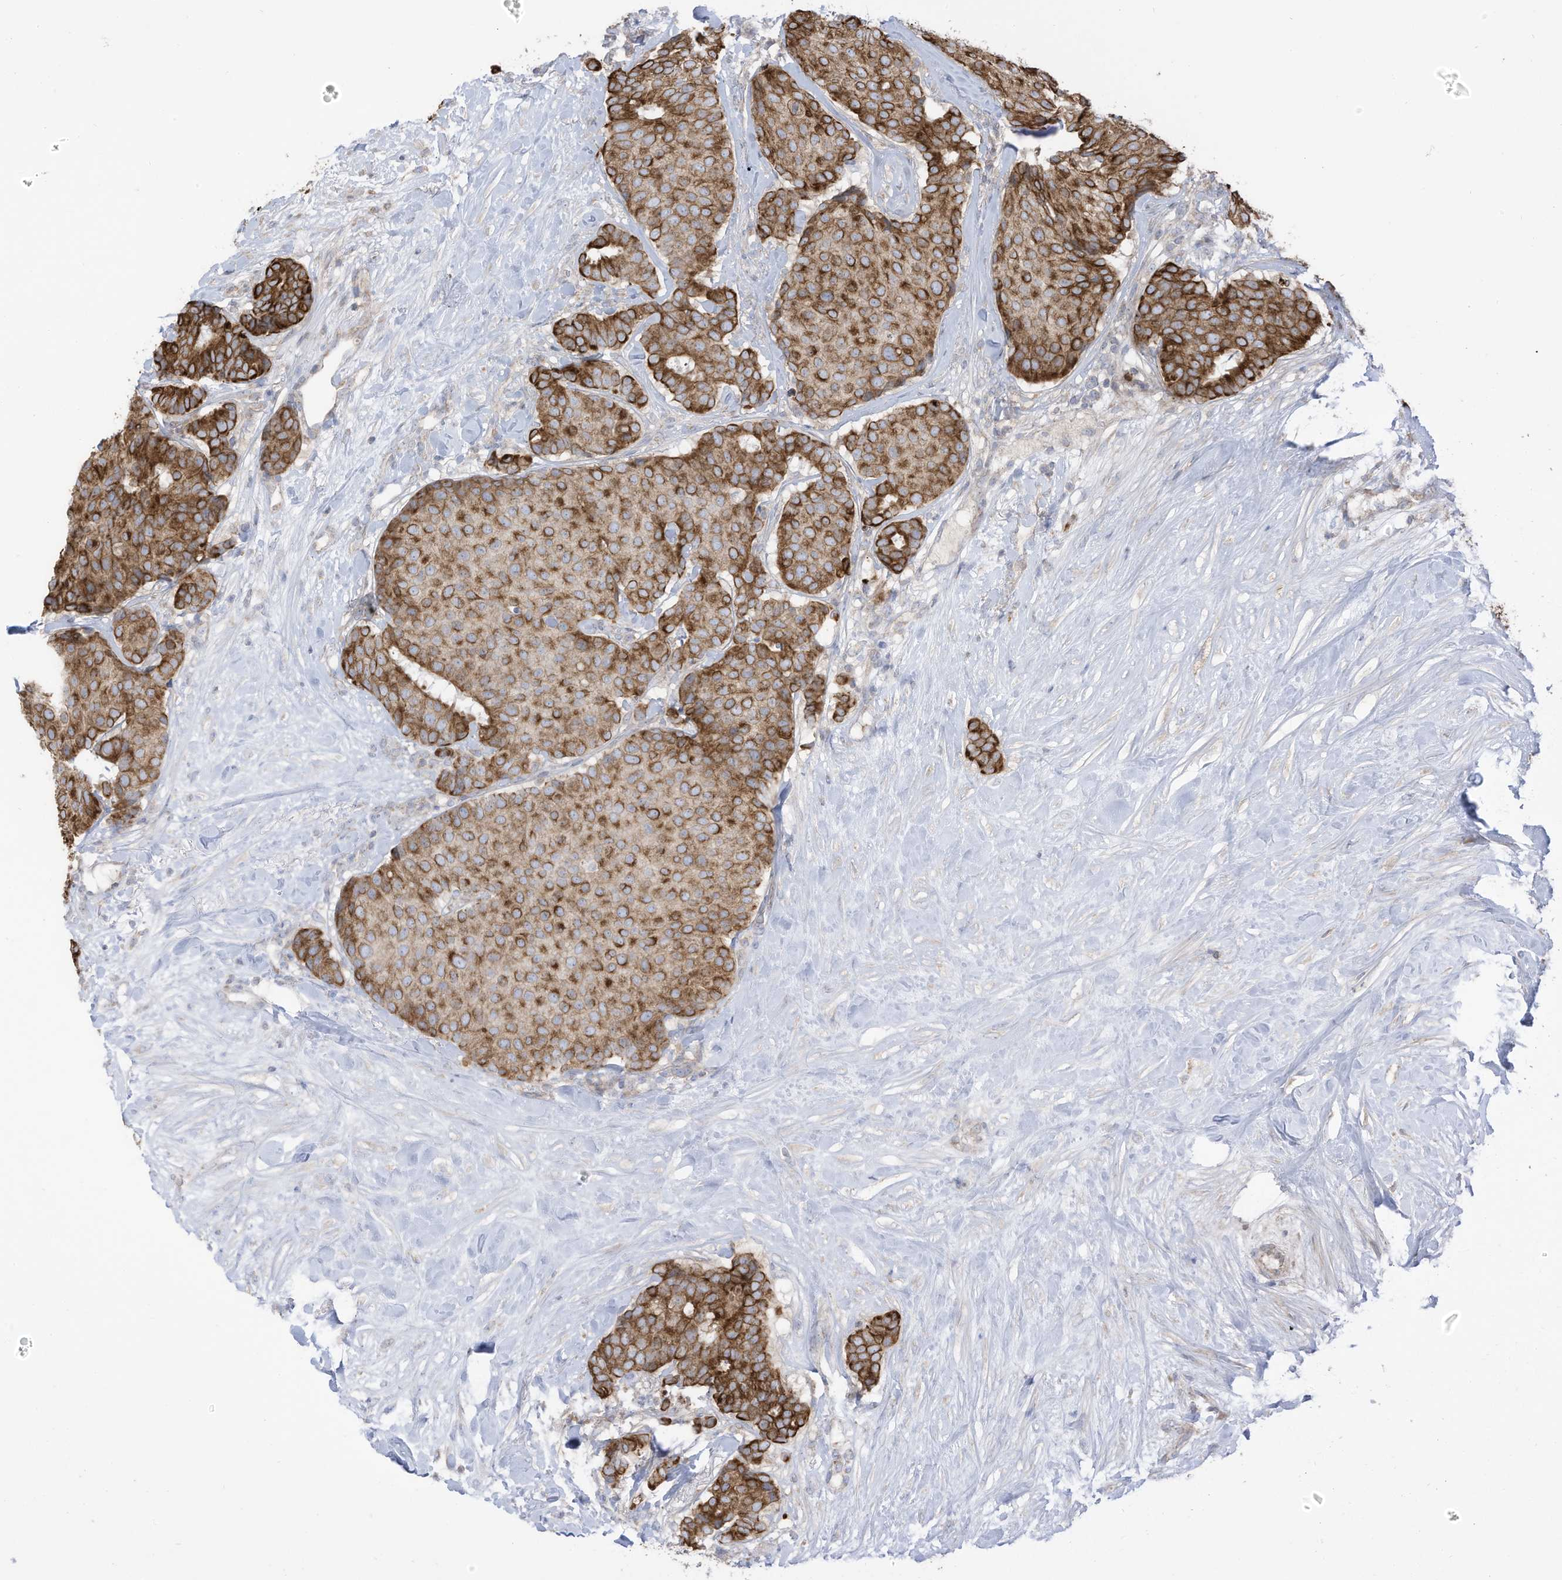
{"staining": {"intensity": "strong", "quantity": ">75%", "location": "cytoplasmic/membranous"}, "tissue": "breast cancer", "cell_type": "Tumor cells", "image_type": "cancer", "snomed": [{"axis": "morphology", "description": "Duct carcinoma"}, {"axis": "topography", "description": "Breast"}], "caption": "Protein expression analysis of human breast cancer (infiltrating ductal carcinoma) reveals strong cytoplasmic/membranous positivity in approximately >75% of tumor cells.", "gene": "CGAS", "patient": {"sex": "female", "age": 75}}